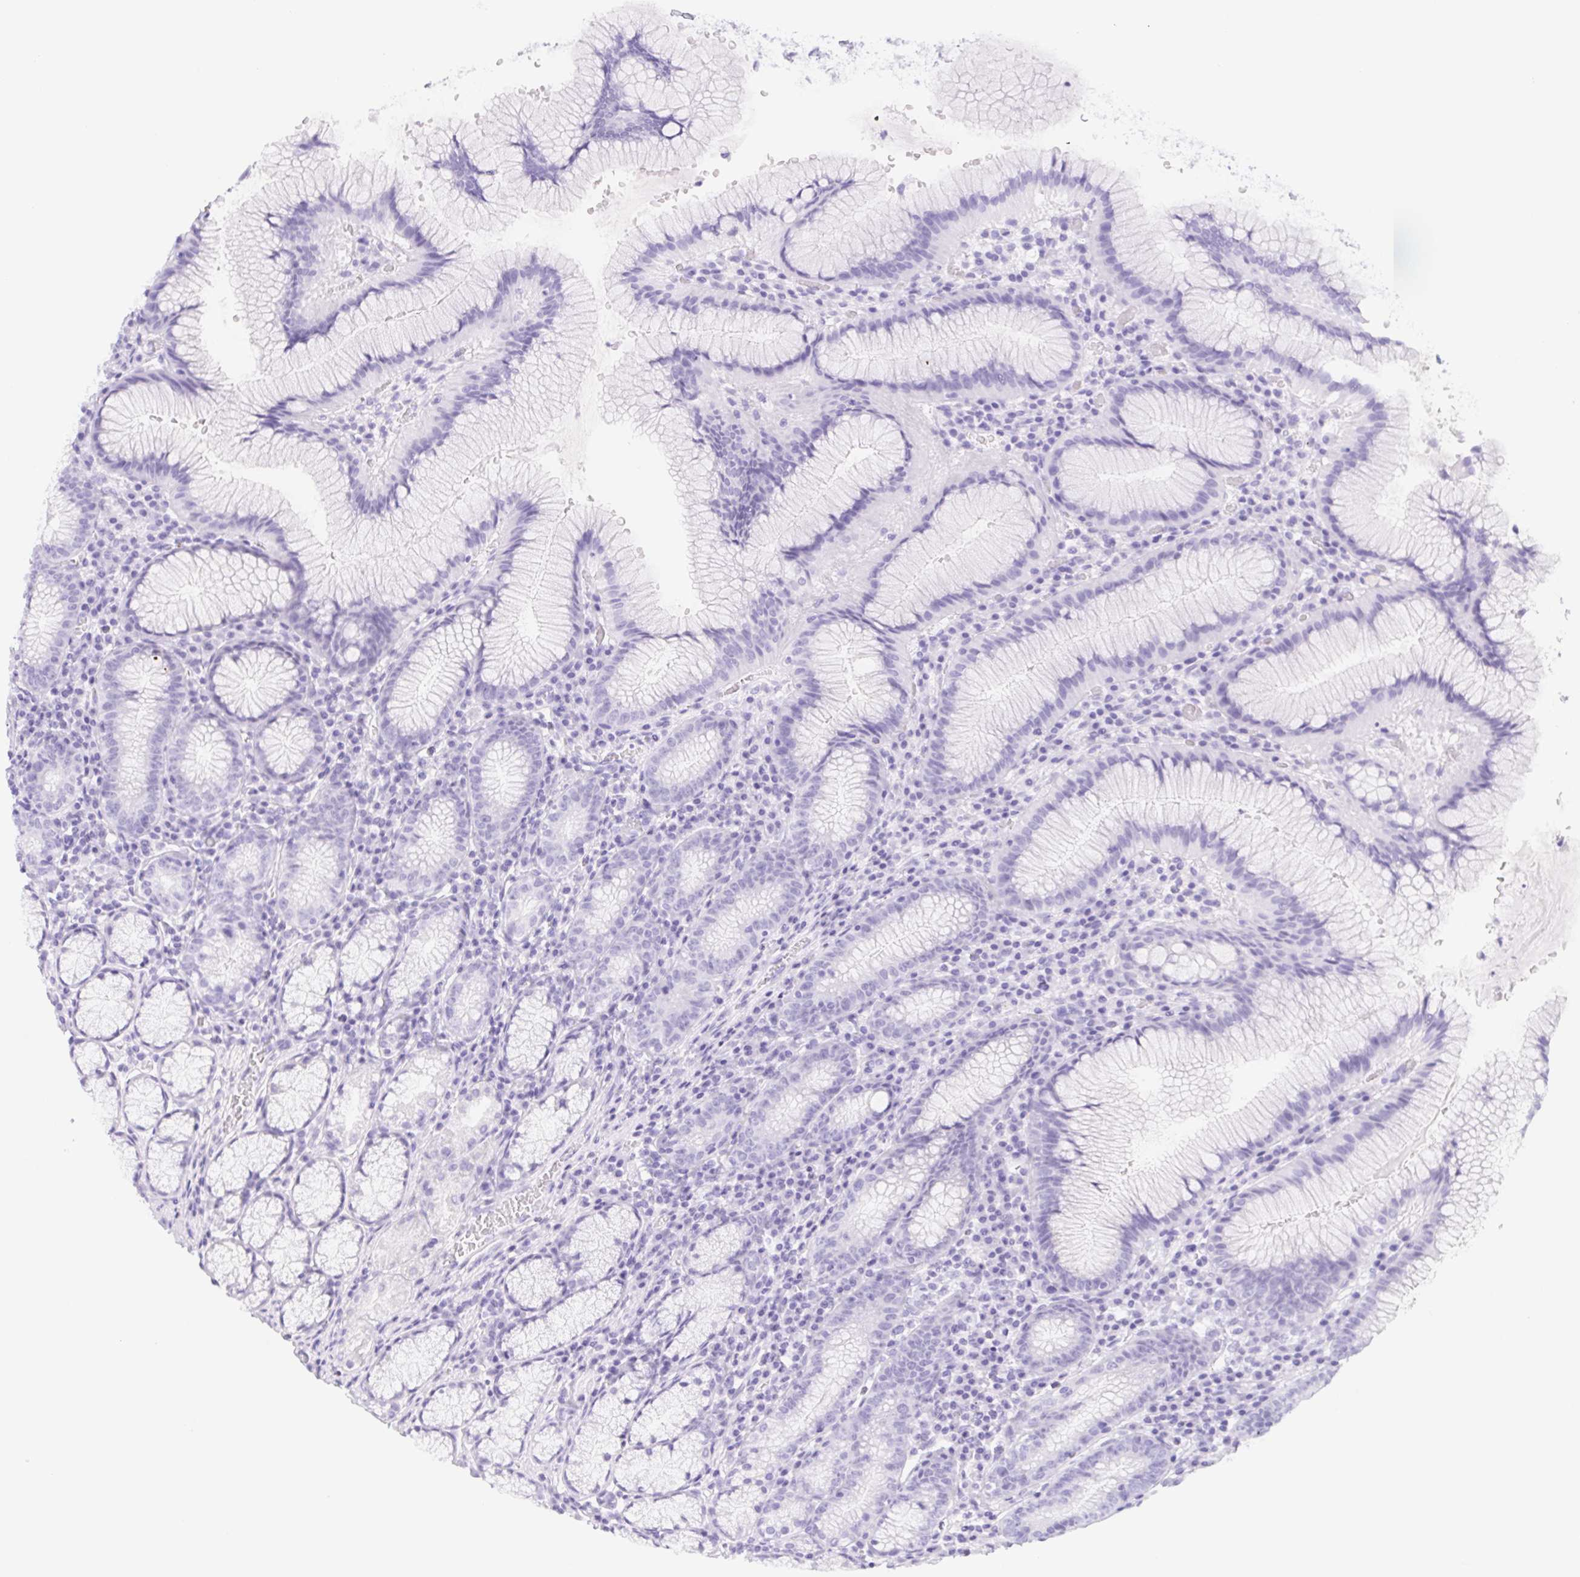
{"staining": {"intensity": "negative", "quantity": "none", "location": "none"}, "tissue": "stomach", "cell_type": "Glandular cells", "image_type": "normal", "snomed": [{"axis": "morphology", "description": "Normal tissue, NOS"}, {"axis": "topography", "description": "Stomach"}], "caption": "A high-resolution photomicrograph shows IHC staining of benign stomach, which displays no significant staining in glandular cells.", "gene": "CYP21A2", "patient": {"sex": "male", "age": 55}}